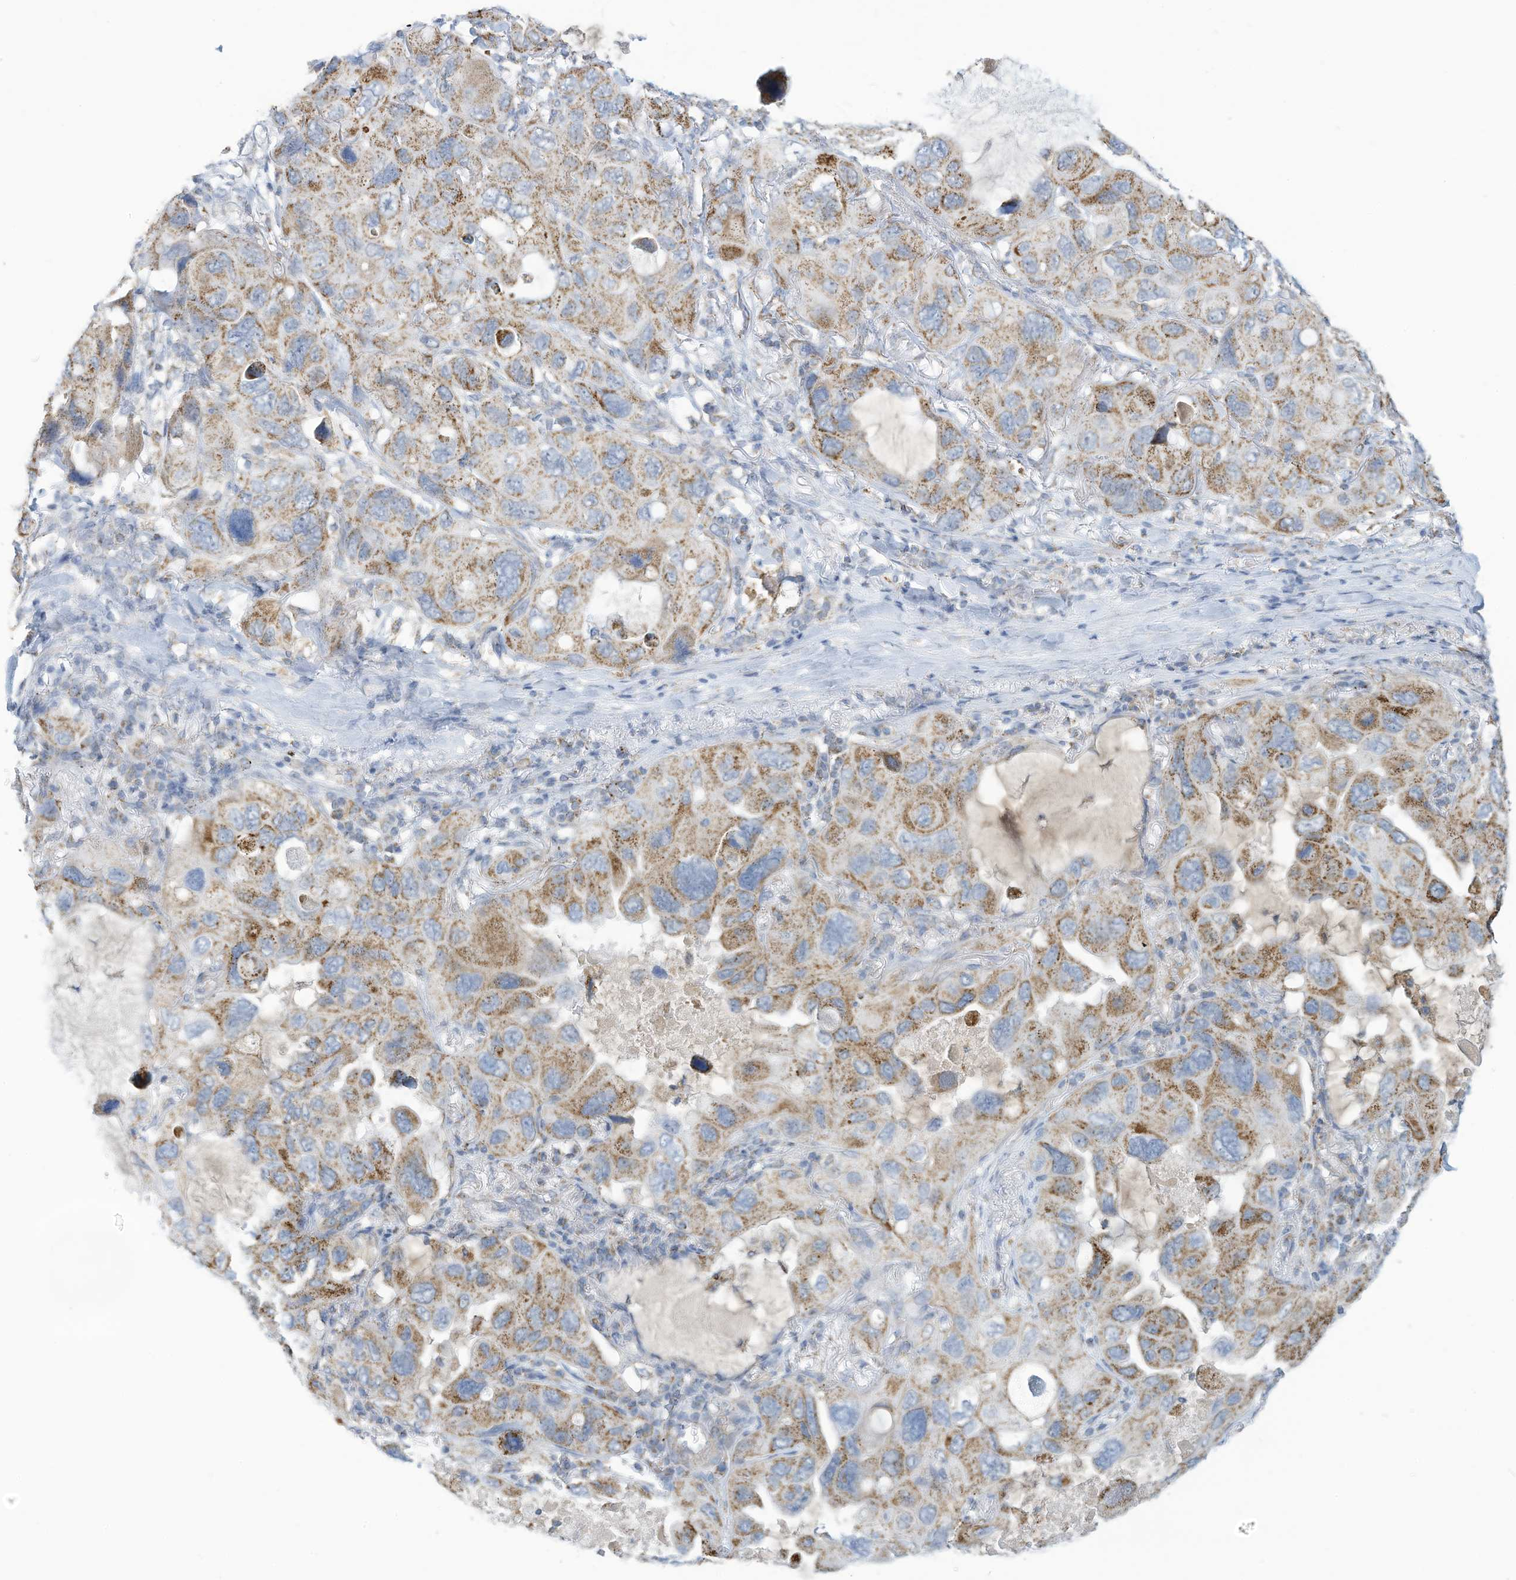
{"staining": {"intensity": "moderate", "quantity": "25%-75%", "location": "cytoplasmic/membranous"}, "tissue": "lung cancer", "cell_type": "Tumor cells", "image_type": "cancer", "snomed": [{"axis": "morphology", "description": "Squamous cell carcinoma, NOS"}, {"axis": "topography", "description": "Lung"}], "caption": "Protein expression analysis of human lung cancer (squamous cell carcinoma) reveals moderate cytoplasmic/membranous positivity in approximately 25%-75% of tumor cells.", "gene": "NLN", "patient": {"sex": "female", "age": 73}}